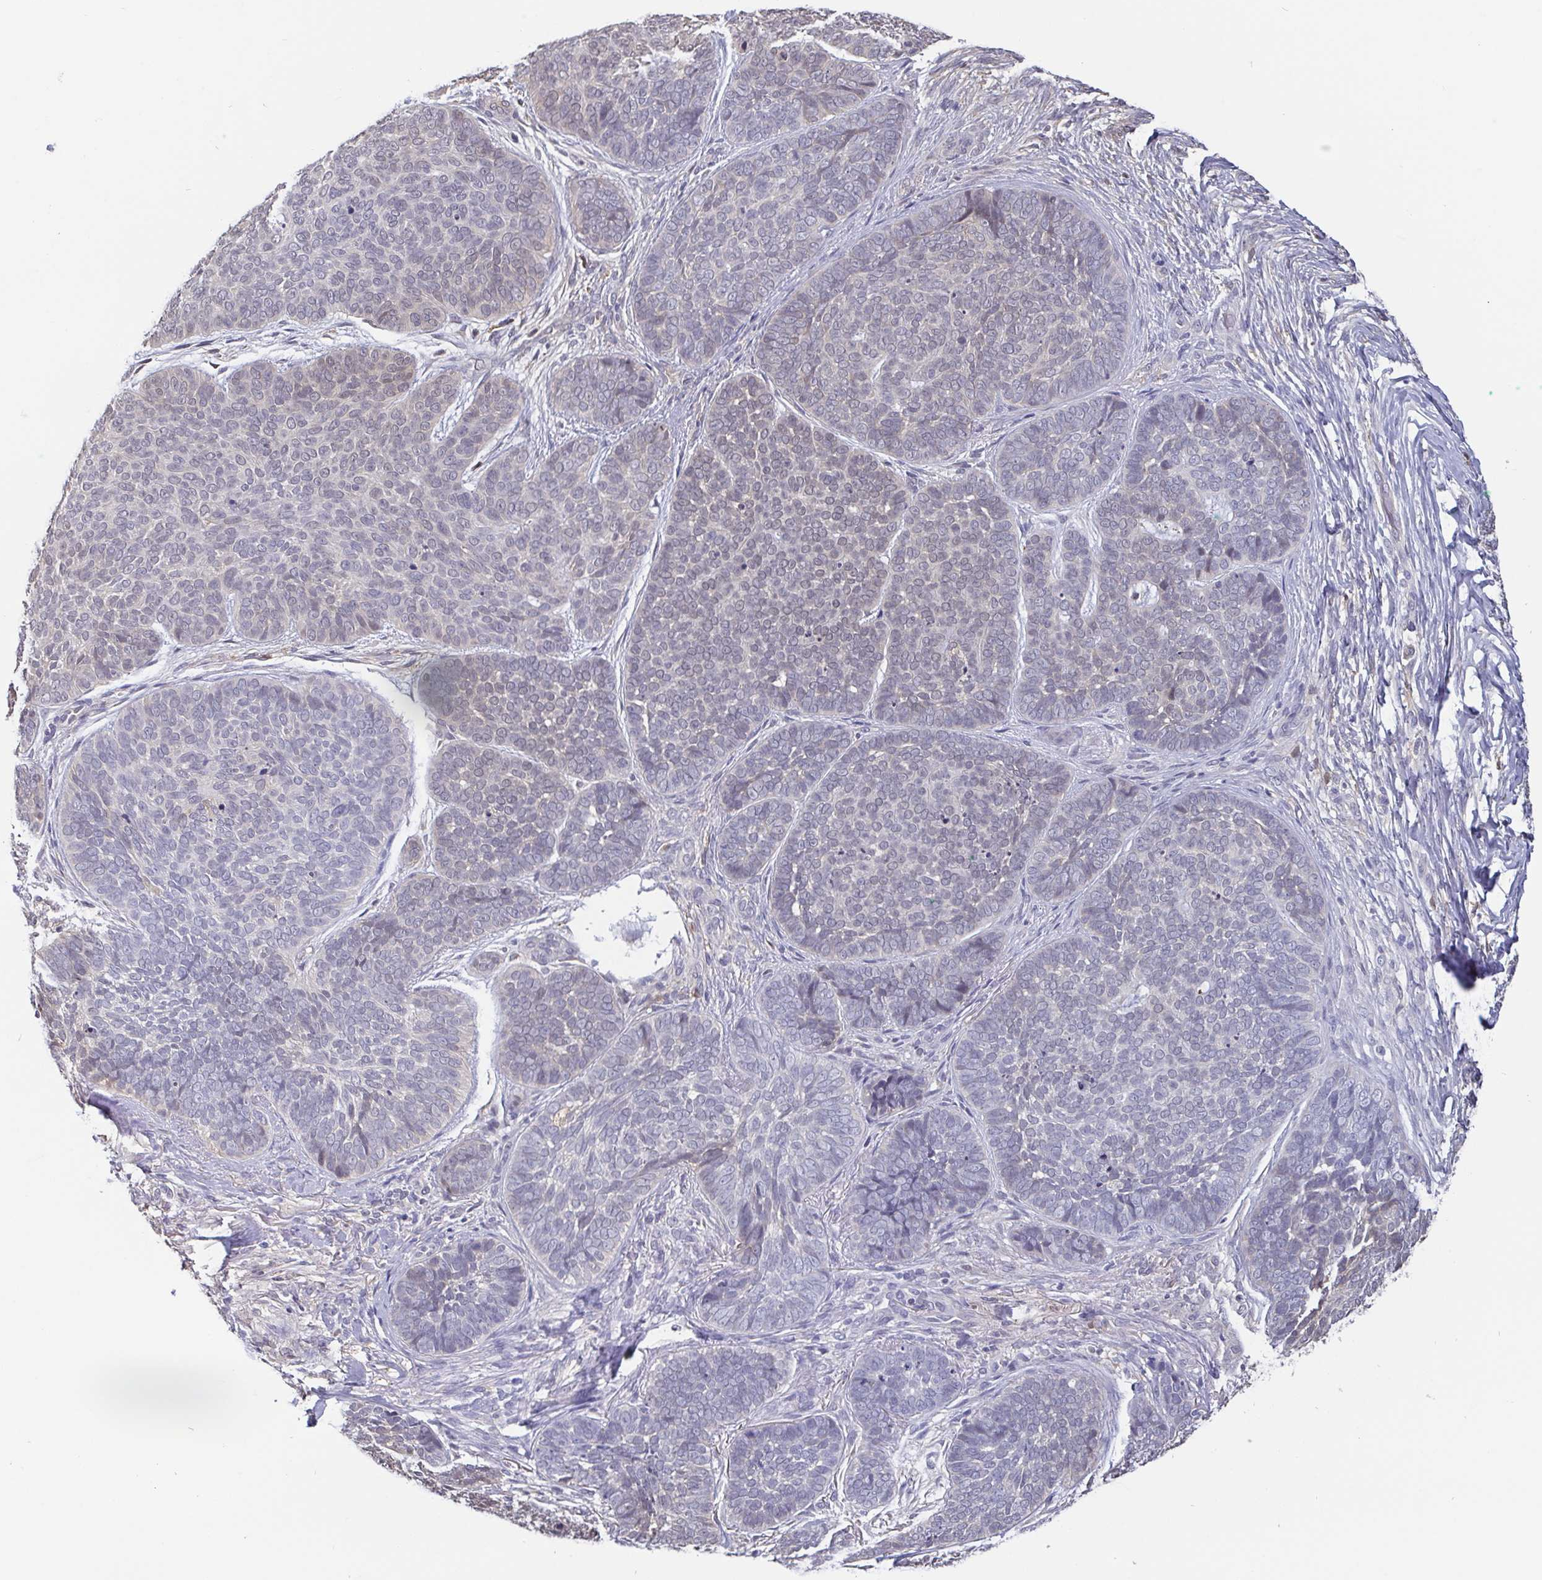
{"staining": {"intensity": "weak", "quantity": "<25%", "location": "nuclear"}, "tissue": "skin cancer", "cell_type": "Tumor cells", "image_type": "cancer", "snomed": [{"axis": "morphology", "description": "Basal cell carcinoma"}, {"axis": "topography", "description": "Skin"}, {"axis": "topography", "description": "Skin of nose"}], "caption": "High magnification brightfield microscopy of skin cancer stained with DAB (3,3'-diaminobenzidine) (brown) and counterstained with hematoxylin (blue): tumor cells show no significant positivity.", "gene": "IDH1", "patient": {"sex": "female", "age": 81}}